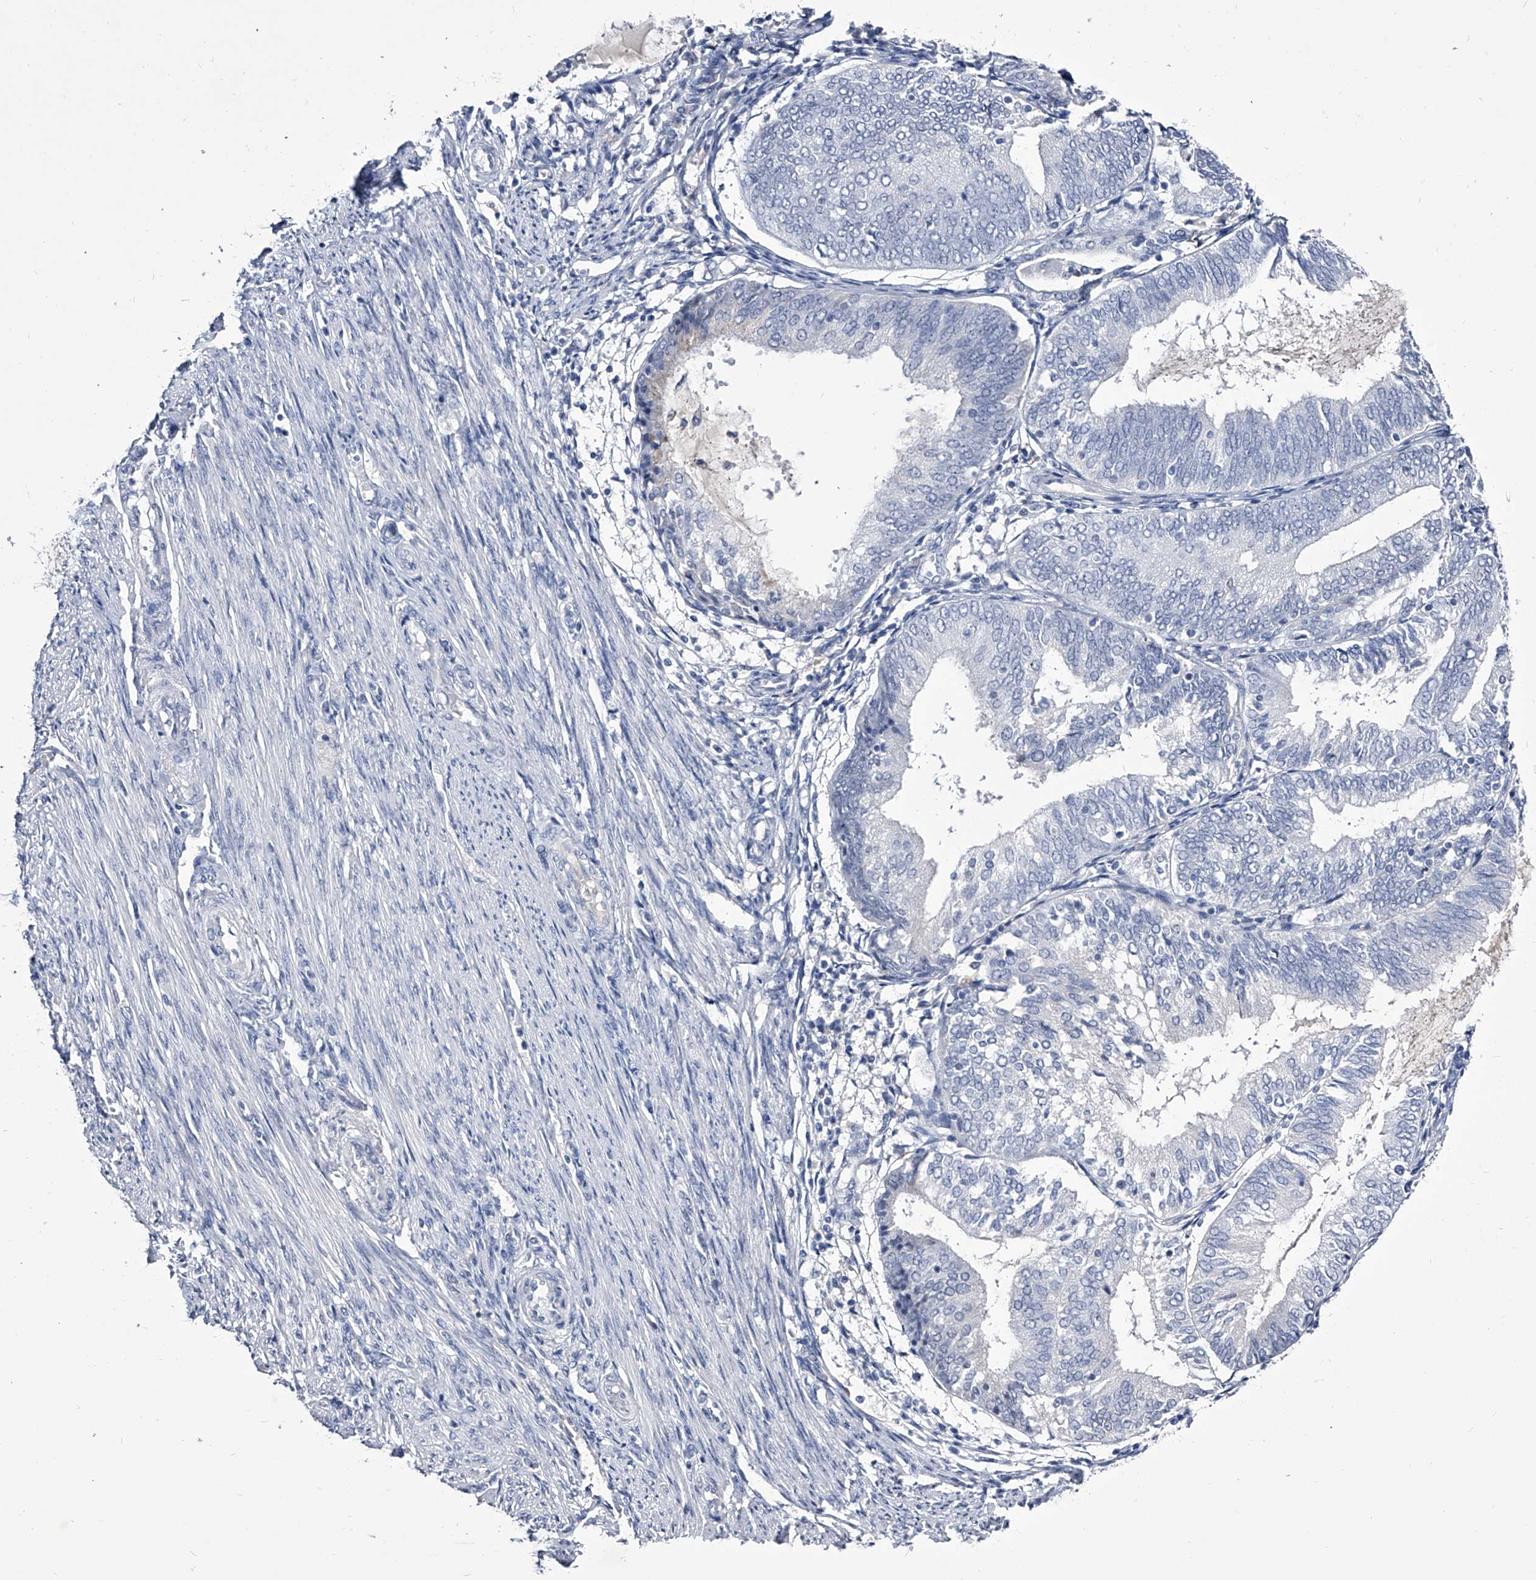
{"staining": {"intensity": "negative", "quantity": "none", "location": "none"}, "tissue": "endometrial cancer", "cell_type": "Tumor cells", "image_type": "cancer", "snomed": [{"axis": "morphology", "description": "Adenocarcinoma, NOS"}, {"axis": "topography", "description": "Endometrium"}], "caption": "Immunohistochemical staining of human endometrial cancer shows no significant positivity in tumor cells.", "gene": "CRISP2", "patient": {"sex": "female", "age": 81}}